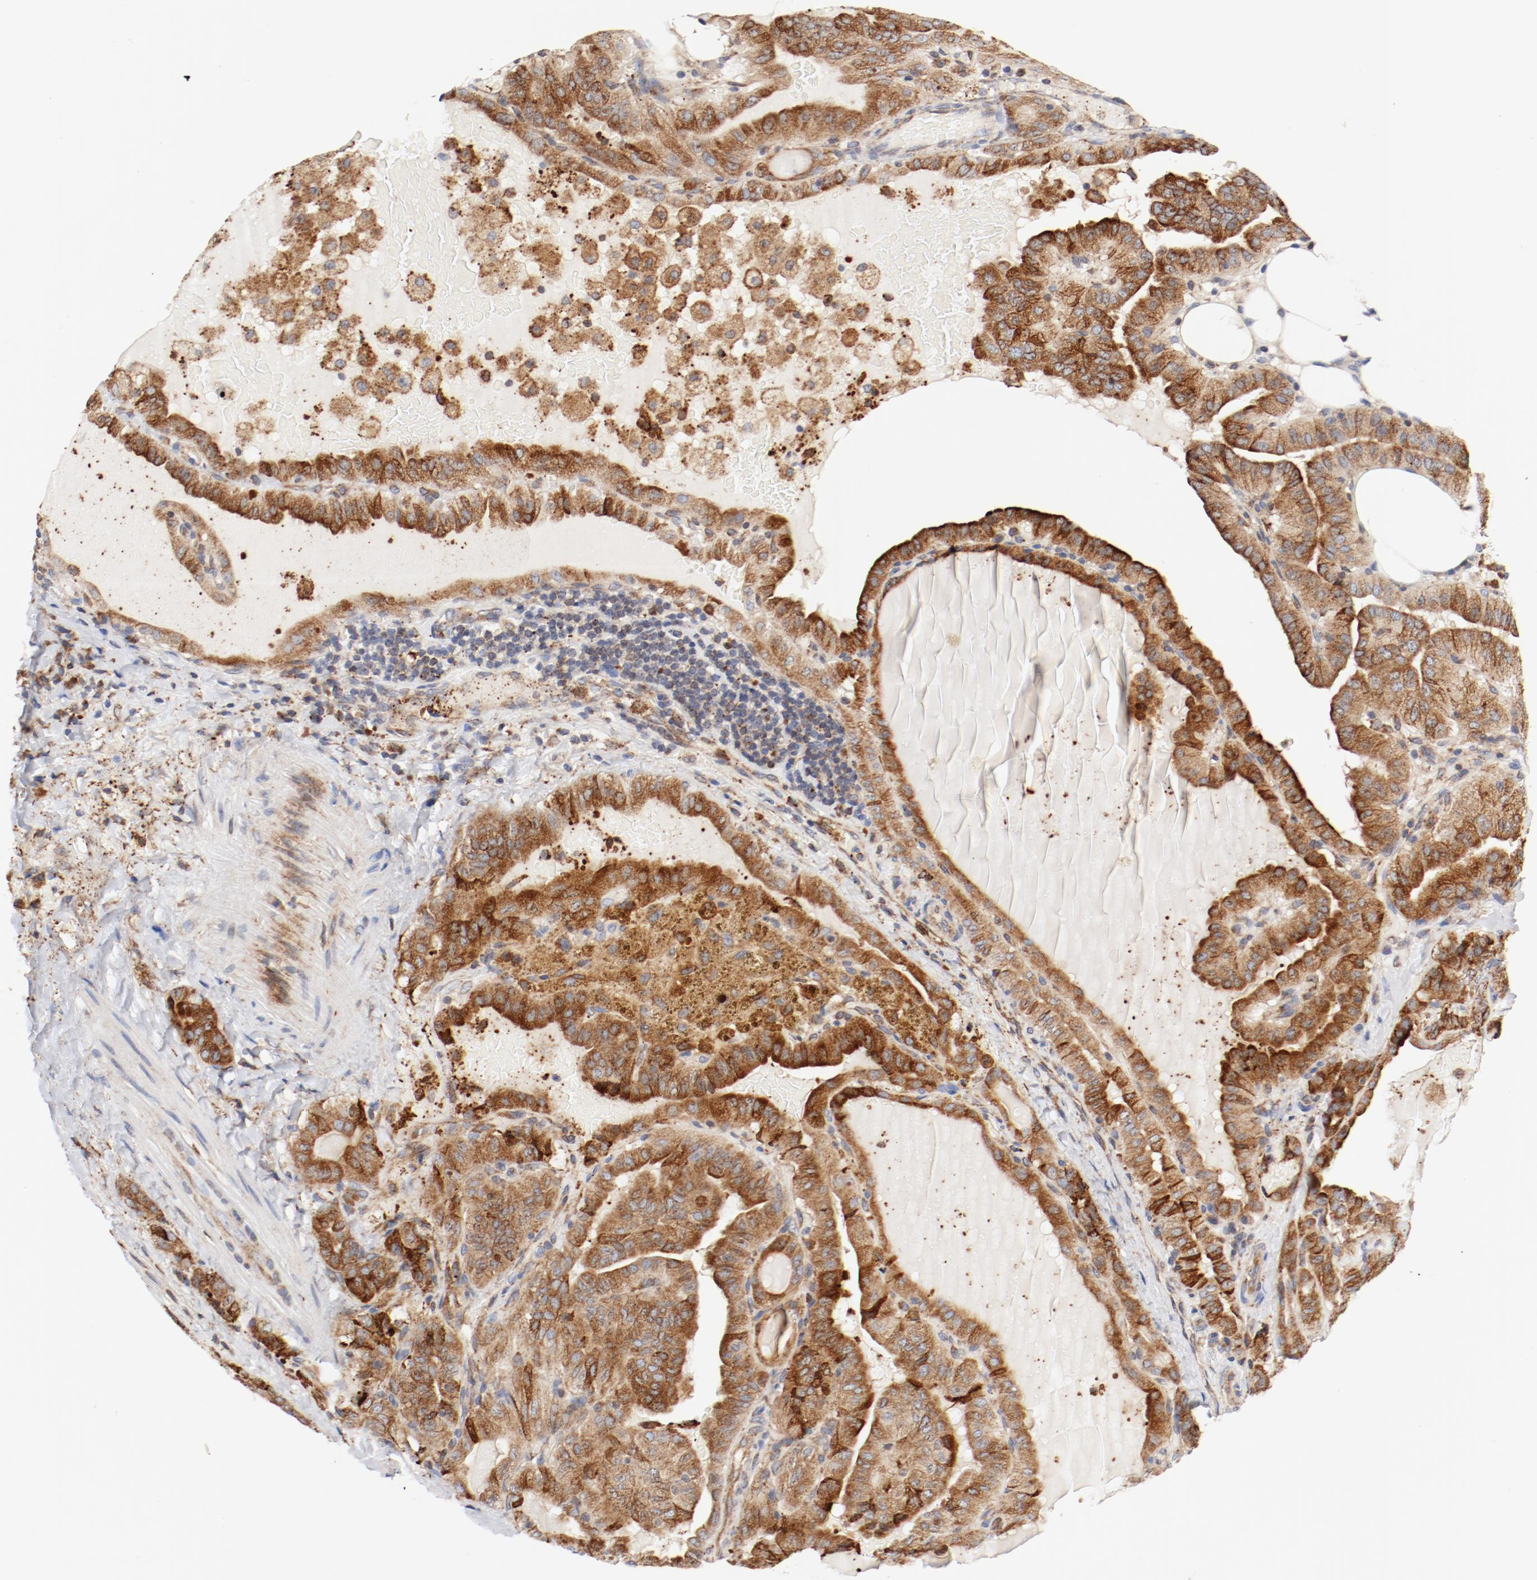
{"staining": {"intensity": "strong", "quantity": ">75%", "location": "cytoplasmic/membranous"}, "tissue": "thyroid cancer", "cell_type": "Tumor cells", "image_type": "cancer", "snomed": [{"axis": "morphology", "description": "Papillary adenocarcinoma, NOS"}, {"axis": "topography", "description": "Thyroid gland"}], "caption": "Immunohistochemistry of human thyroid cancer (papillary adenocarcinoma) shows high levels of strong cytoplasmic/membranous expression in about >75% of tumor cells. (Brightfield microscopy of DAB IHC at high magnification).", "gene": "PDPK1", "patient": {"sex": "male", "age": 77}}